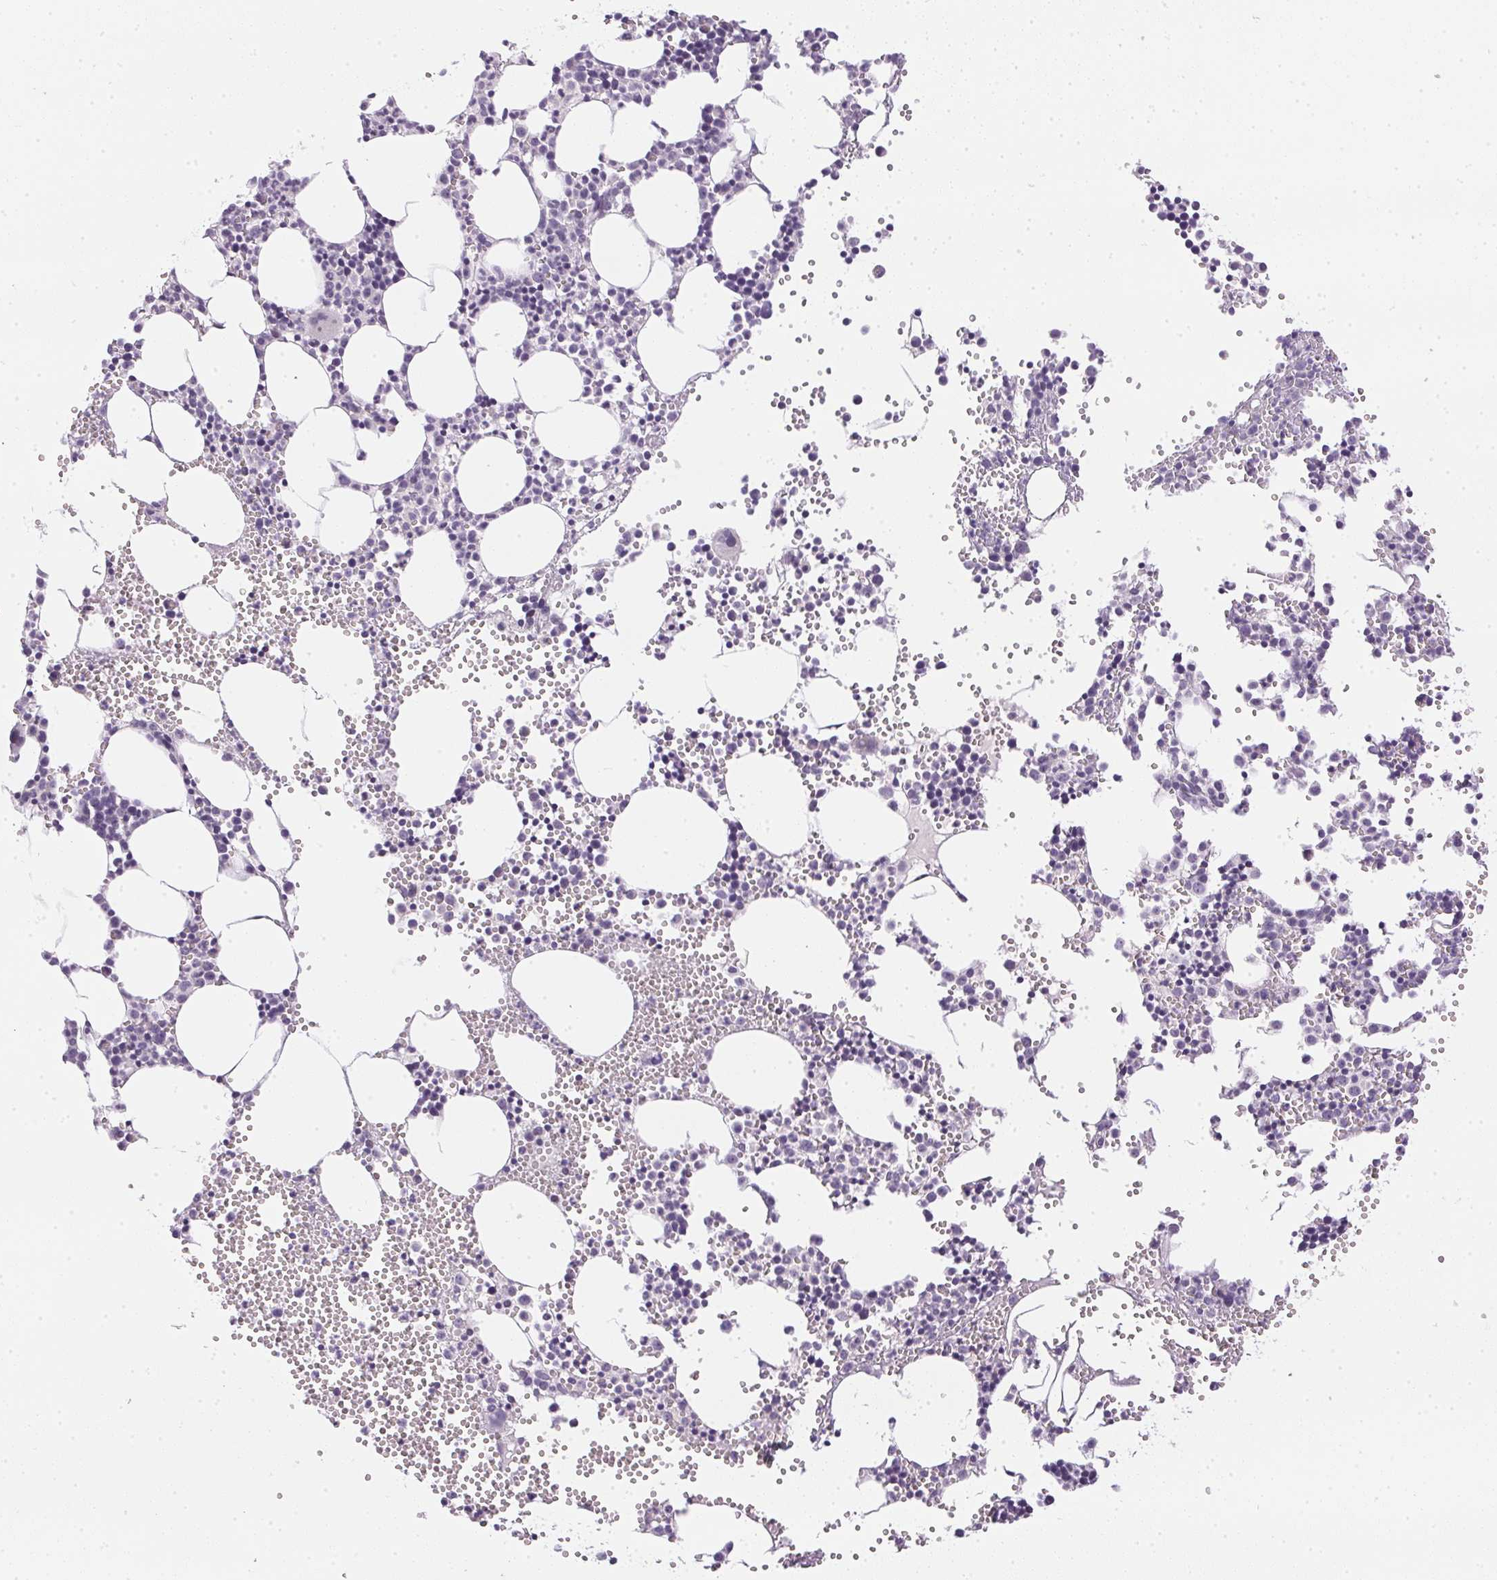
{"staining": {"intensity": "negative", "quantity": "none", "location": "none"}, "tissue": "bone marrow", "cell_type": "Hematopoietic cells", "image_type": "normal", "snomed": [{"axis": "morphology", "description": "Normal tissue, NOS"}, {"axis": "topography", "description": "Bone marrow"}], "caption": "High magnification brightfield microscopy of benign bone marrow stained with DAB (3,3'-diaminobenzidine) (brown) and counterstained with hematoxylin (blue): hematopoietic cells show no significant positivity.", "gene": "GSDMC", "patient": {"sex": "male", "age": 89}}